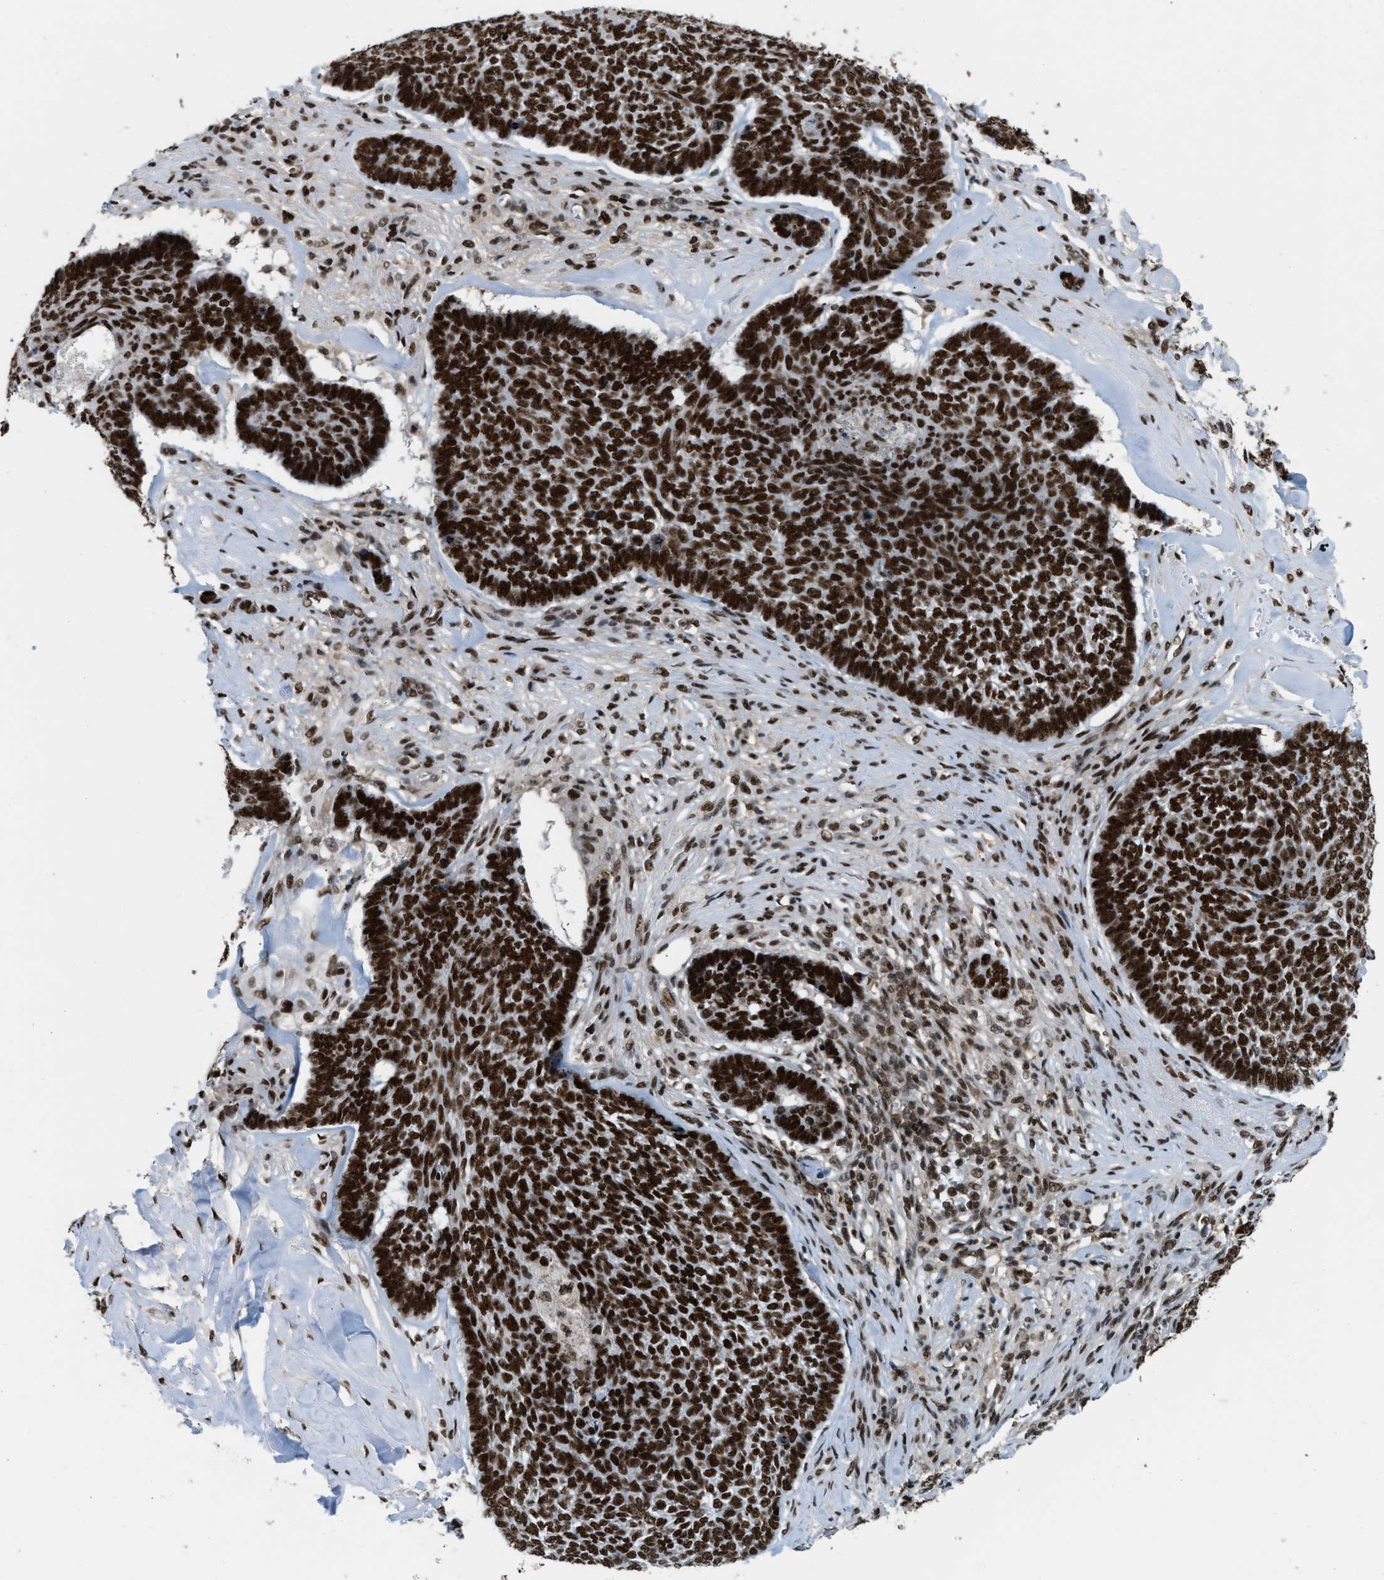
{"staining": {"intensity": "strong", "quantity": ">75%", "location": "nuclear"}, "tissue": "skin cancer", "cell_type": "Tumor cells", "image_type": "cancer", "snomed": [{"axis": "morphology", "description": "Basal cell carcinoma"}, {"axis": "topography", "description": "Skin"}], "caption": "IHC staining of skin basal cell carcinoma, which displays high levels of strong nuclear expression in about >75% of tumor cells indicating strong nuclear protein staining. The staining was performed using DAB (brown) for protein detection and nuclei were counterstained in hematoxylin (blue).", "gene": "NUMA1", "patient": {"sex": "male", "age": 84}}